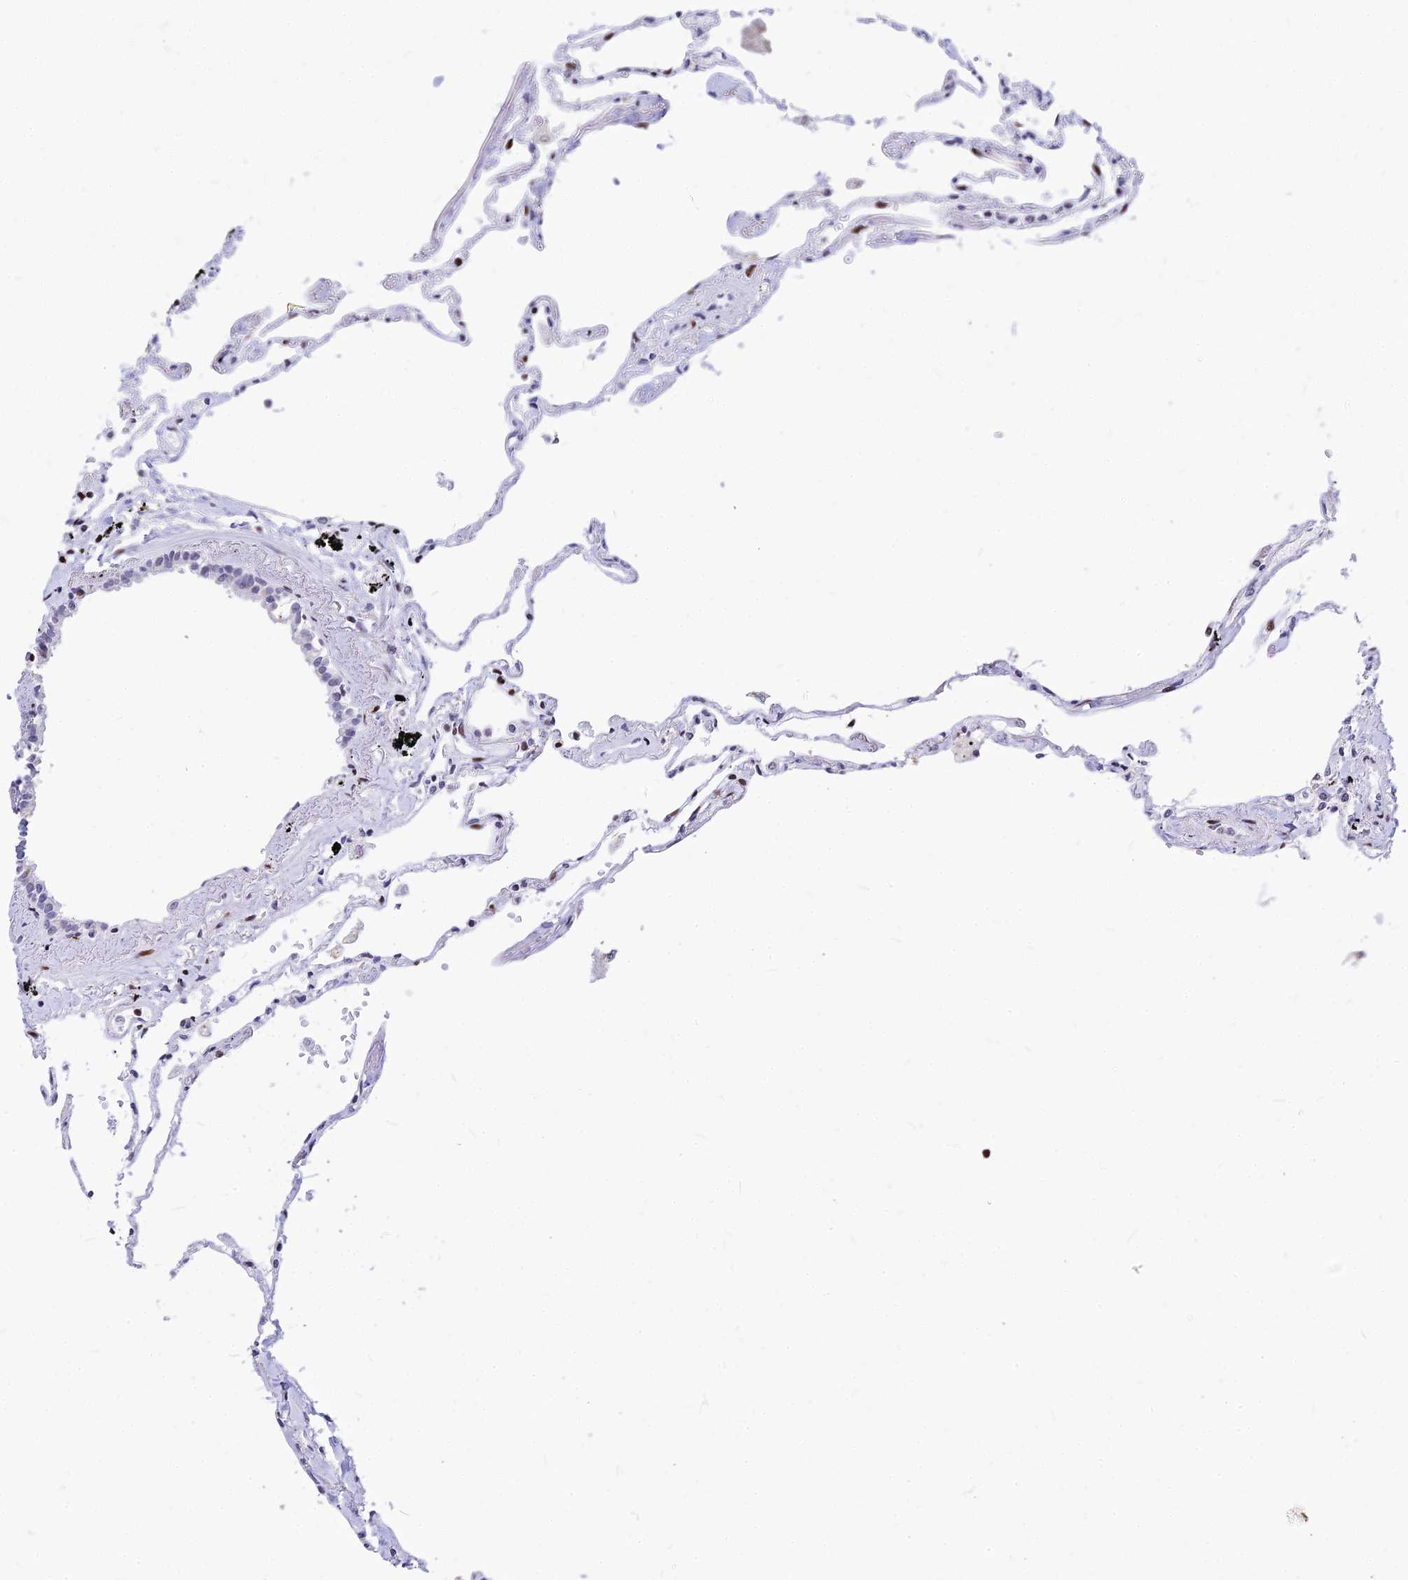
{"staining": {"intensity": "moderate", "quantity": "<25%", "location": "nuclear"}, "tissue": "lung", "cell_type": "Alveolar cells", "image_type": "normal", "snomed": [{"axis": "morphology", "description": "Normal tissue, NOS"}, {"axis": "topography", "description": "Lung"}], "caption": "High-power microscopy captured an immunohistochemistry (IHC) photomicrograph of normal lung, revealing moderate nuclear expression in approximately <25% of alveolar cells. (brown staining indicates protein expression, while blue staining denotes nuclei).", "gene": "PRPS1", "patient": {"sex": "female", "age": 67}}